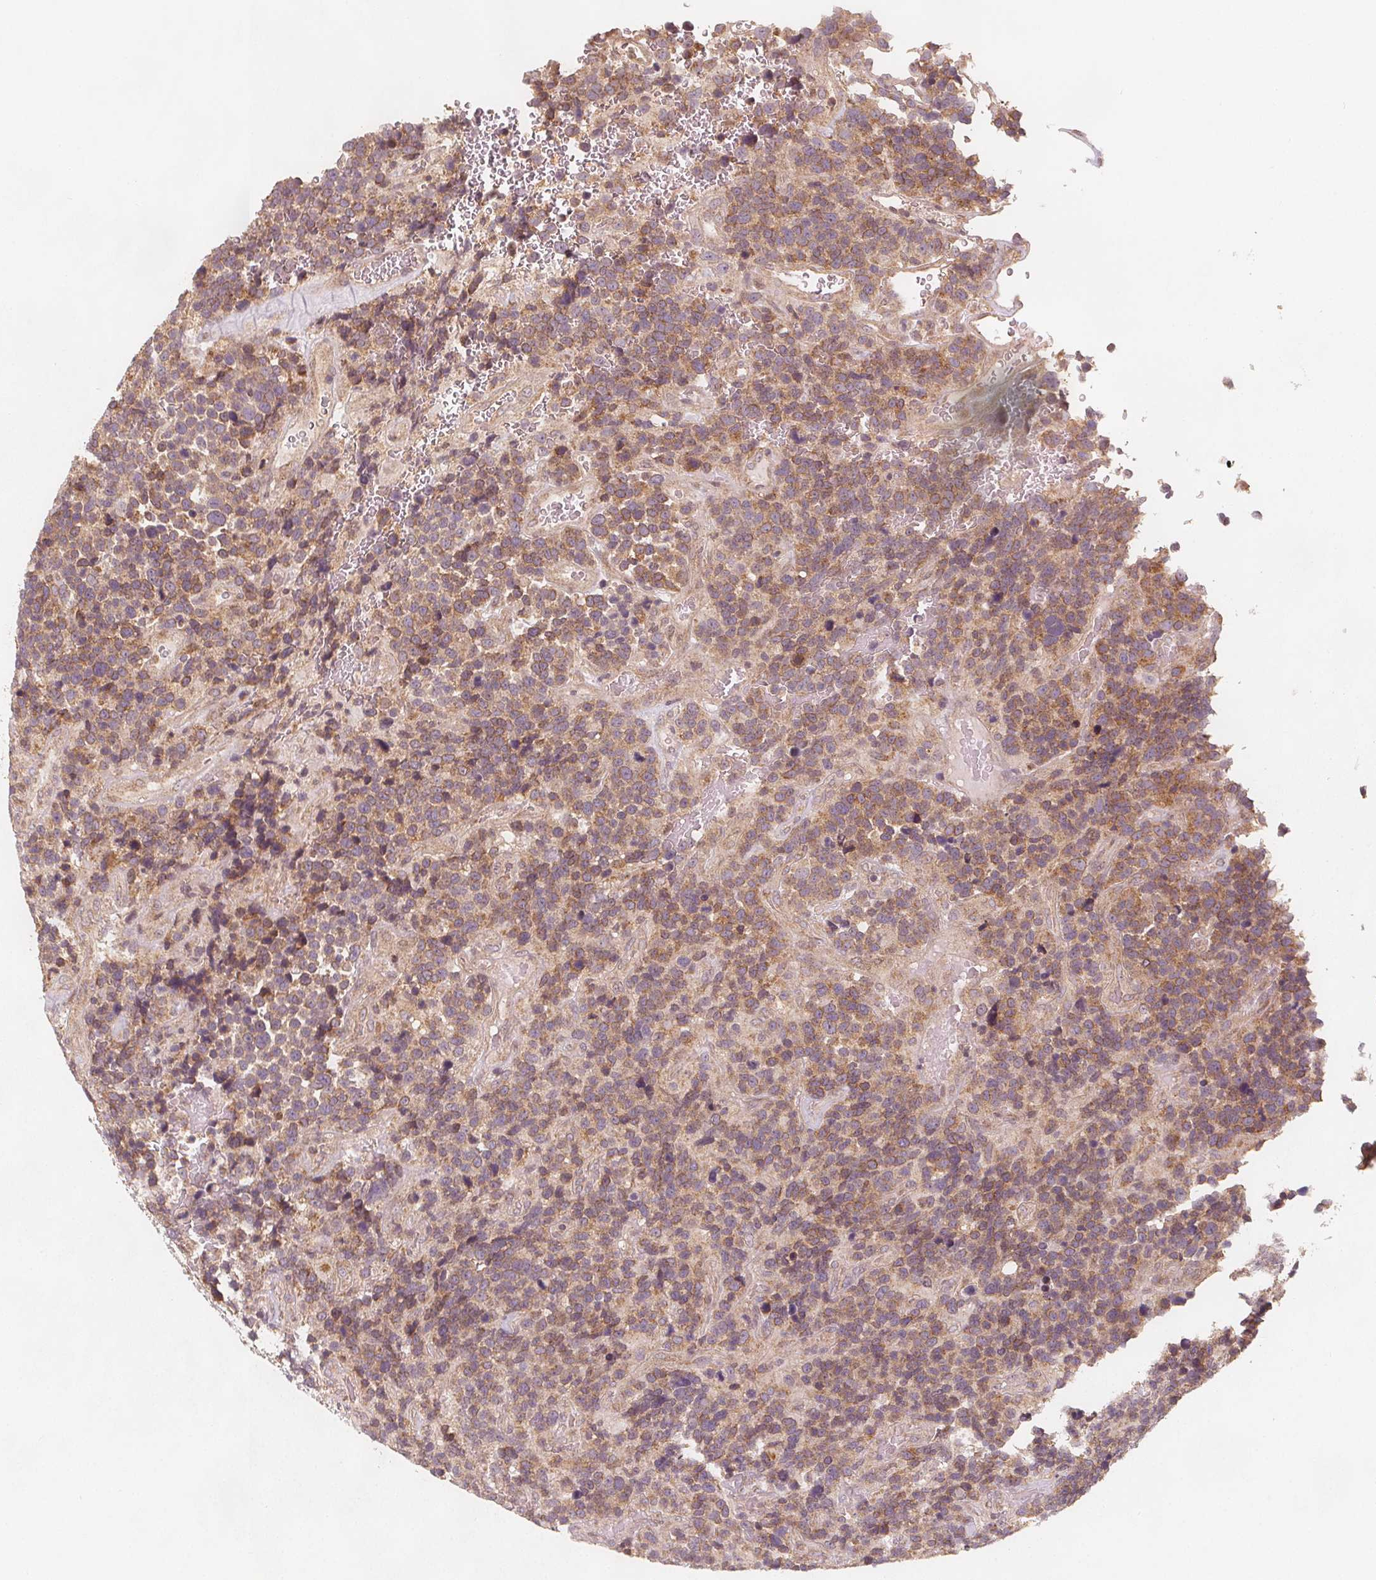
{"staining": {"intensity": "weak", "quantity": ">75%", "location": "cytoplasmic/membranous"}, "tissue": "glioma", "cell_type": "Tumor cells", "image_type": "cancer", "snomed": [{"axis": "morphology", "description": "Glioma, malignant, High grade"}, {"axis": "topography", "description": "Brain"}], "caption": "Protein expression analysis of human malignant high-grade glioma reveals weak cytoplasmic/membranous staining in about >75% of tumor cells.", "gene": "NCSTN", "patient": {"sex": "male", "age": 33}}